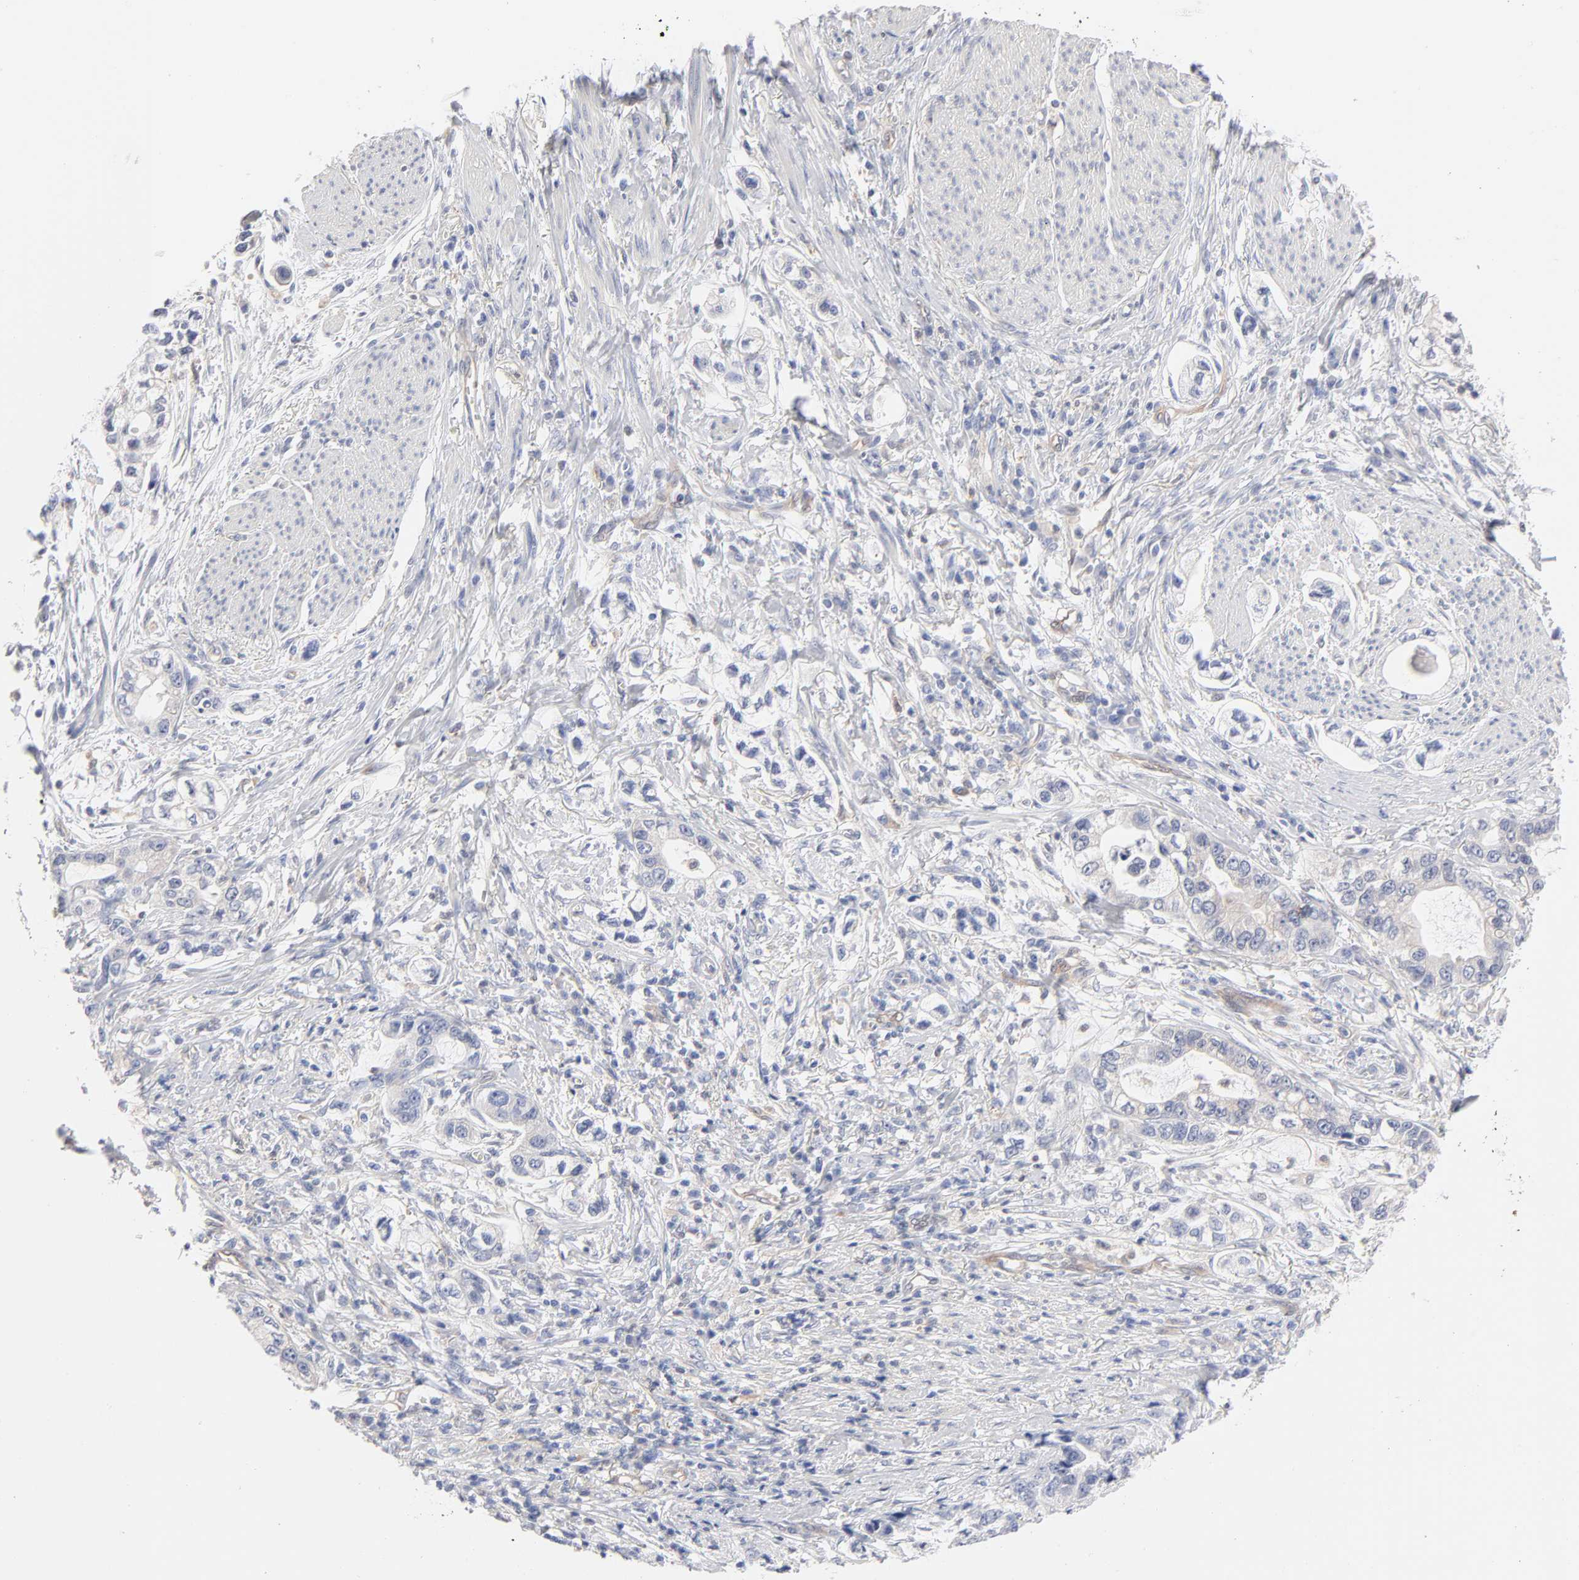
{"staining": {"intensity": "weak", "quantity": ">75%", "location": "cytoplasmic/membranous"}, "tissue": "stomach cancer", "cell_type": "Tumor cells", "image_type": "cancer", "snomed": [{"axis": "morphology", "description": "Adenocarcinoma, NOS"}, {"axis": "topography", "description": "Stomach, lower"}], "caption": "A brown stain shows weak cytoplasmic/membranous positivity of a protein in adenocarcinoma (stomach) tumor cells. (DAB (3,3'-diaminobenzidine) IHC with brightfield microscopy, high magnification).", "gene": "ARRB1", "patient": {"sex": "female", "age": 93}}